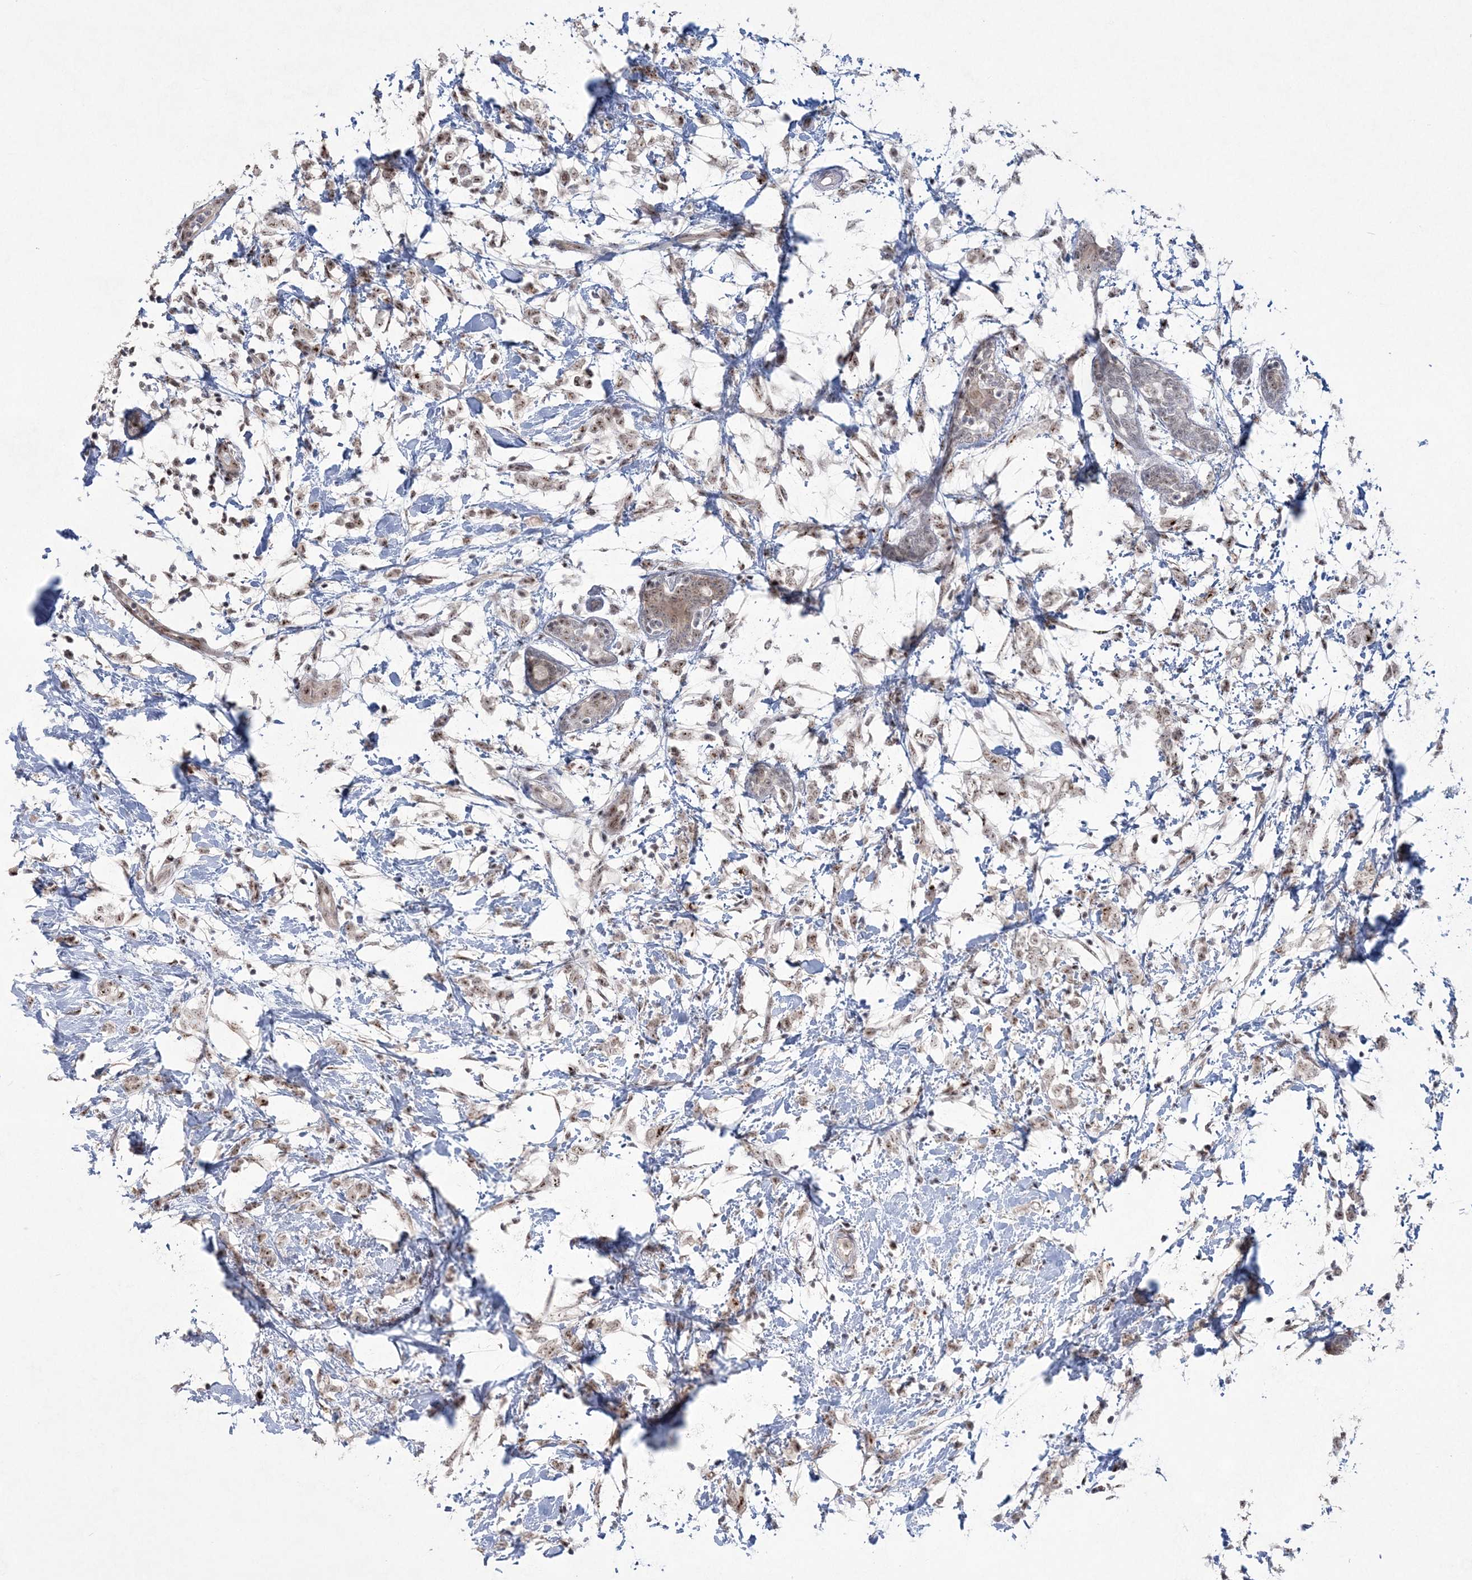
{"staining": {"intensity": "weak", "quantity": ">75%", "location": "nuclear"}, "tissue": "breast cancer", "cell_type": "Tumor cells", "image_type": "cancer", "snomed": [{"axis": "morphology", "description": "Normal tissue, NOS"}, {"axis": "morphology", "description": "Lobular carcinoma"}, {"axis": "topography", "description": "Breast"}], "caption": "A micrograph of lobular carcinoma (breast) stained for a protein demonstrates weak nuclear brown staining in tumor cells. The staining was performed using DAB (3,3'-diaminobenzidine) to visualize the protein expression in brown, while the nuclei were stained in blue with hematoxylin (Magnification: 20x).", "gene": "KDM6B", "patient": {"sex": "female", "age": 47}}